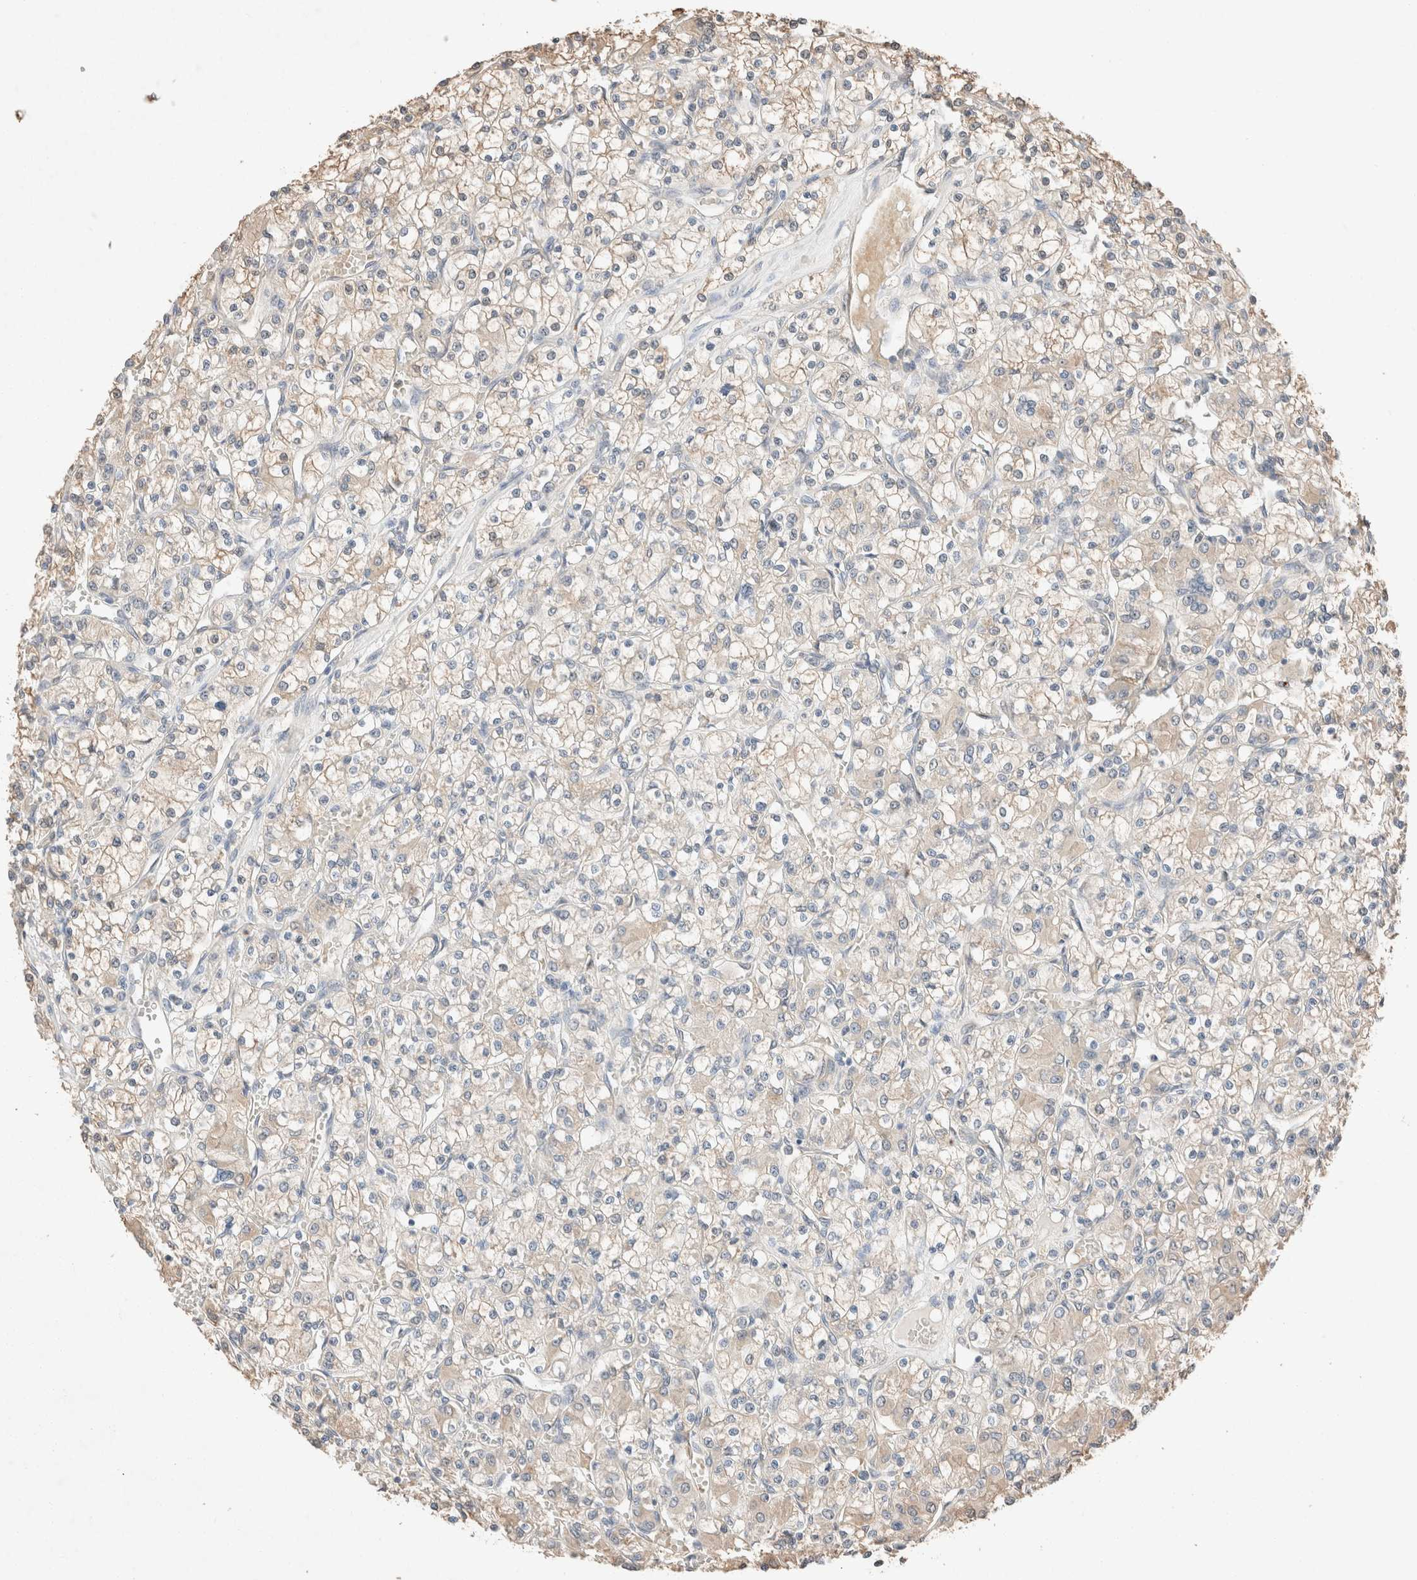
{"staining": {"intensity": "weak", "quantity": "<25%", "location": "cytoplasmic/membranous"}, "tissue": "renal cancer", "cell_type": "Tumor cells", "image_type": "cancer", "snomed": [{"axis": "morphology", "description": "Adenocarcinoma, NOS"}, {"axis": "topography", "description": "Kidney"}], "caption": "Immunohistochemistry histopathology image of neoplastic tissue: human renal cancer (adenocarcinoma) stained with DAB demonstrates no significant protein expression in tumor cells.", "gene": "TUBD1", "patient": {"sex": "female", "age": 59}}